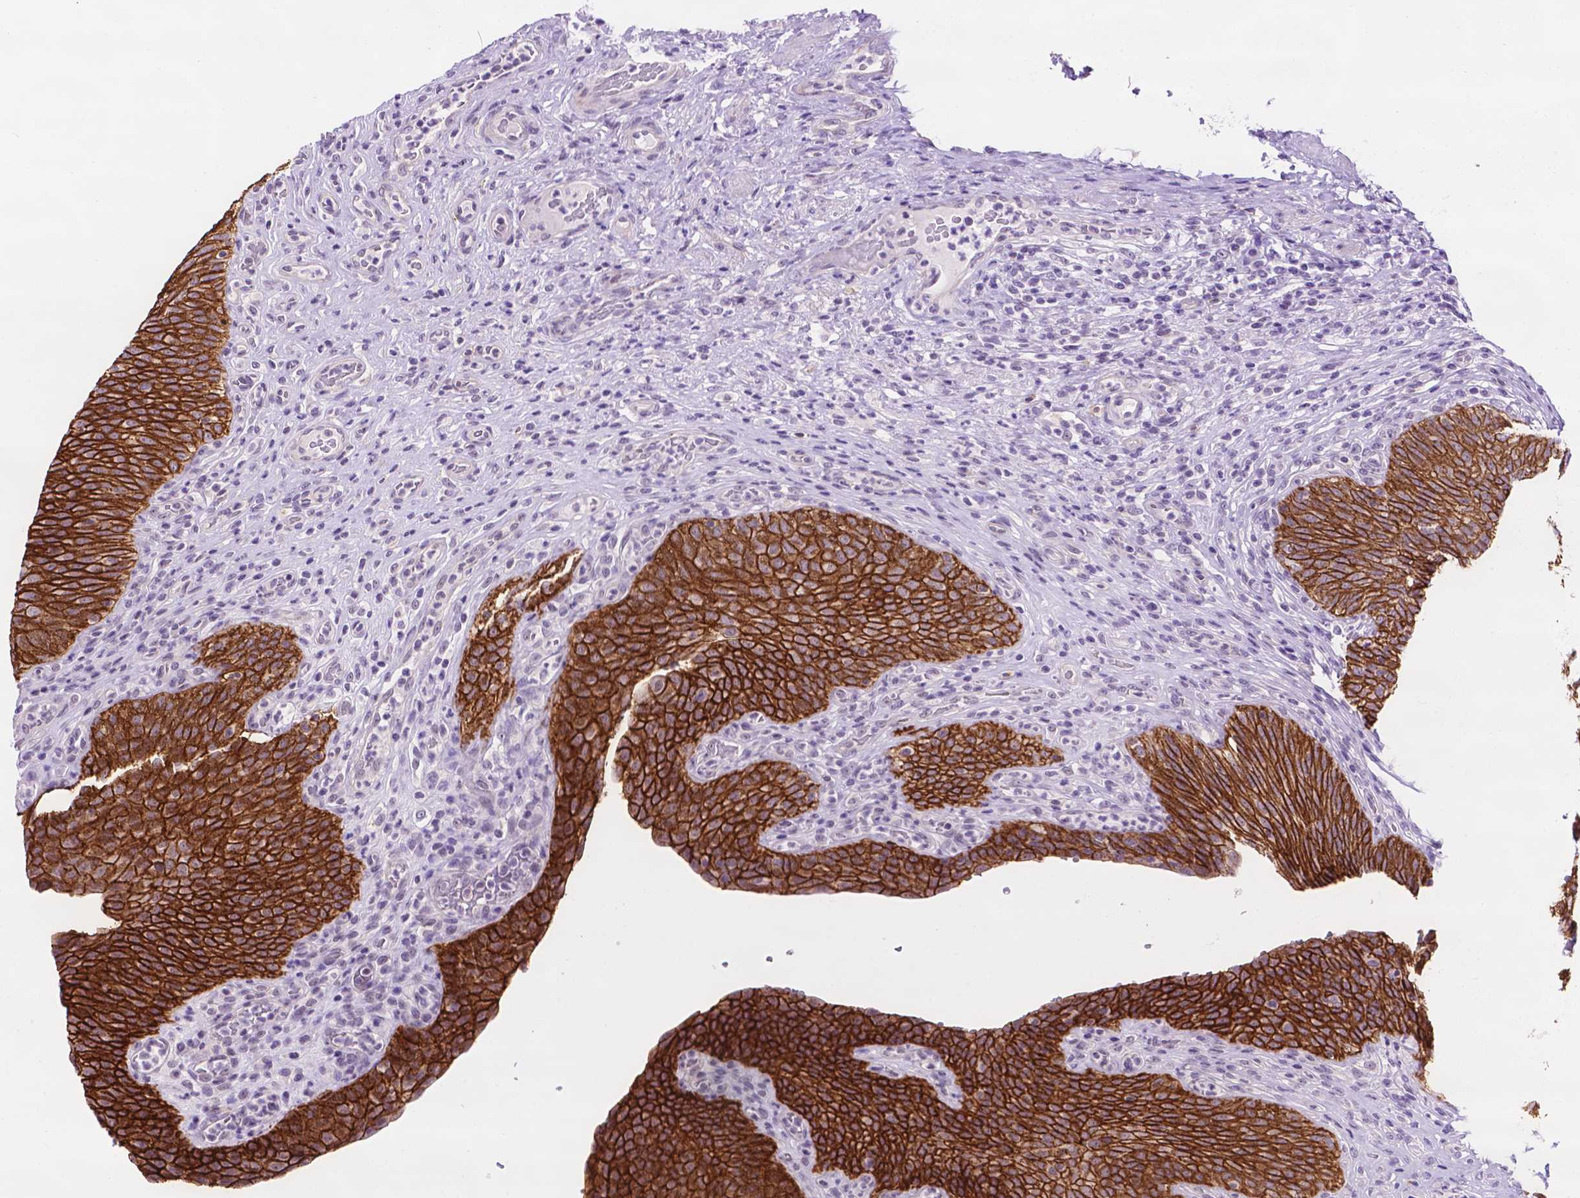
{"staining": {"intensity": "strong", "quantity": ">75%", "location": "cytoplasmic/membranous"}, "tissue": "urinary bladder", "cell_type": "Urothelial cells", "image_type": "normal", "snomed": [{"axis": "morphology", "description": "Normal tissue, NOS"}, {"axis": "topography", "description": "Urinary bladder"}, {"axis": "topography", "description": "Peripheral nerve tissue"}], "caption": "The image exhibits a brown stain indicating the presence of a protein in the cytoplasmic/membranous of urothelial cells in urinary bladder. Nuclei are stained in blue.", "gene": "TACSTD2", "patient": {"sex": "male", "age": 66}}